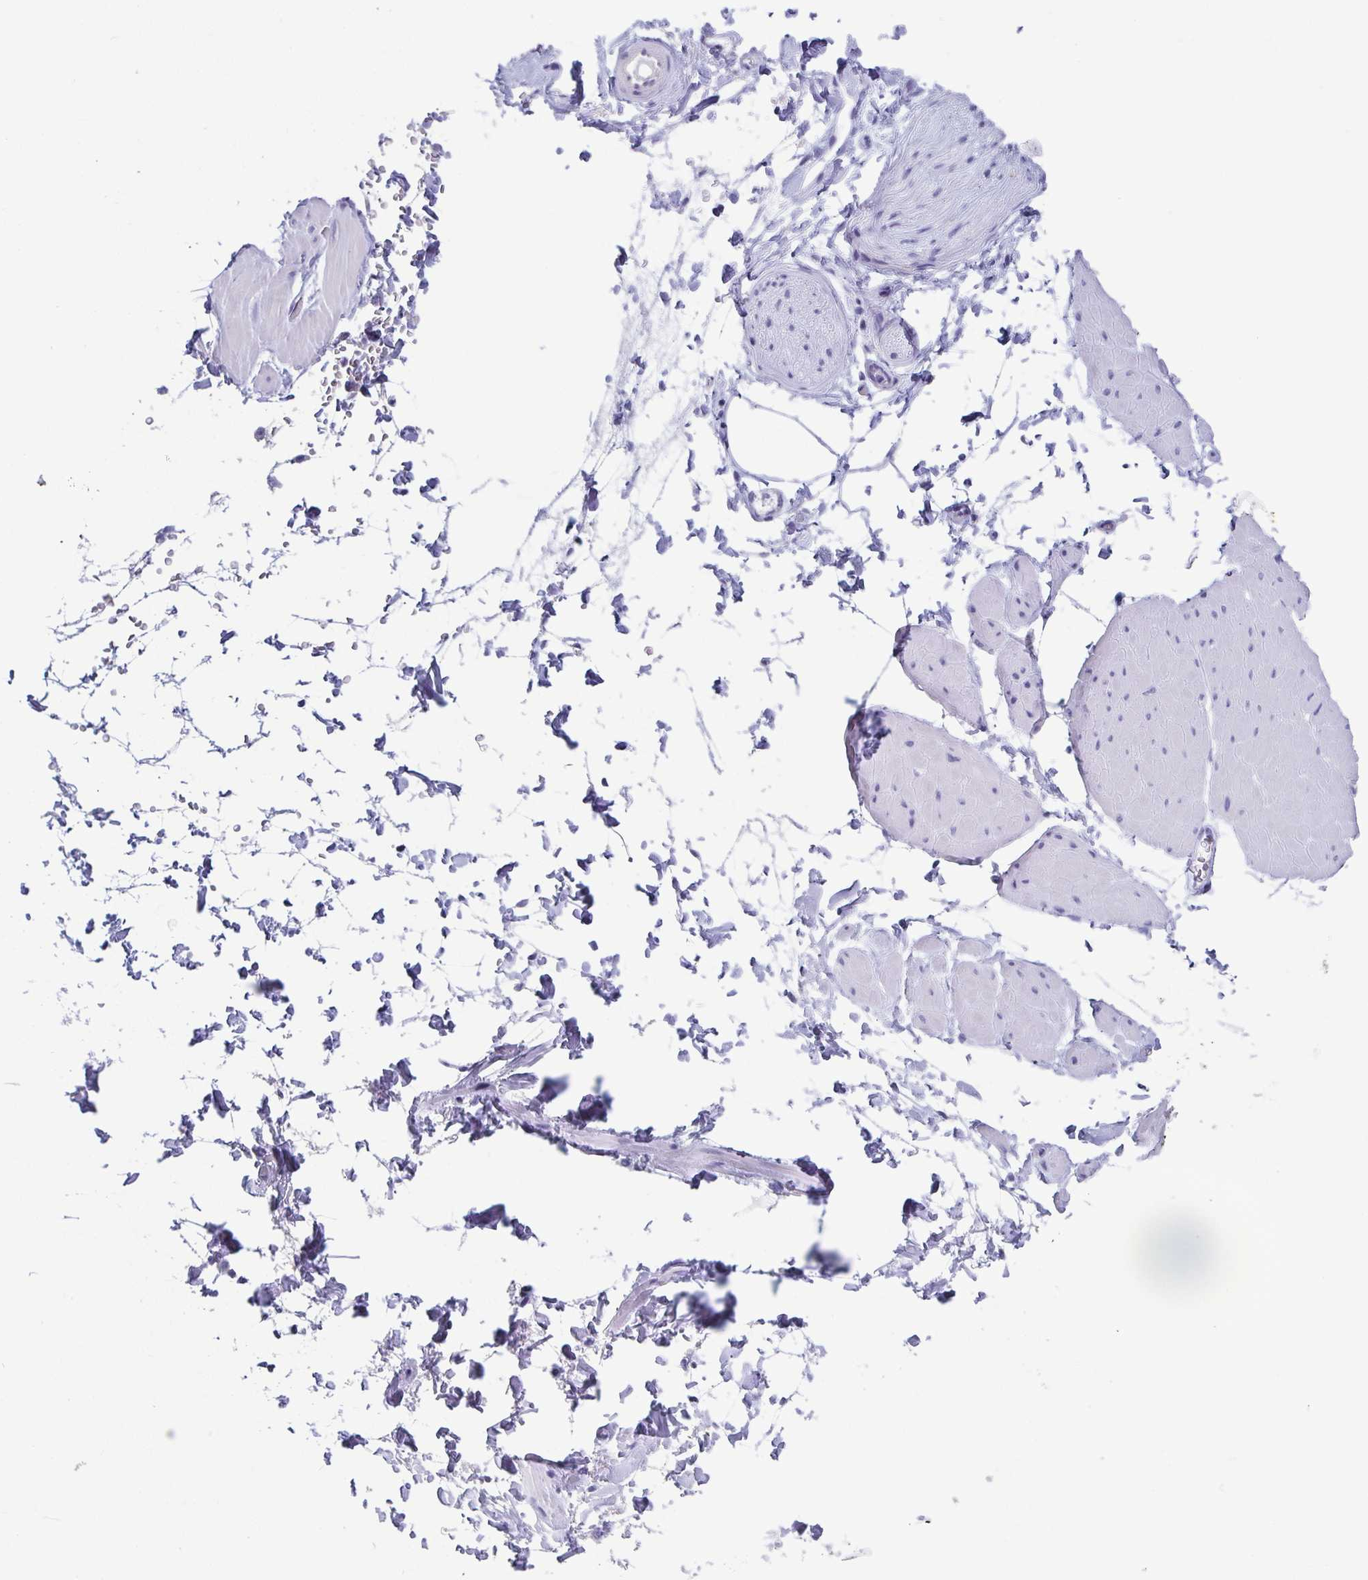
{"staining": {"intensity": "negative", "quantity": "none", "location": "none"}, "tissue": "adipose tissue", "cell_type": "Adipocytes", "image_type": "normal", "snomed": [{"axis": "morphology", "description": "Normal tissue, NOS"}, {"axis": "topography", "description": "Smooth muscle"}, {"axis": "topography", "description": "Peripheral nerve tissue"}], "caption": "Immunohistochemical staining of benign human adipose tissue reveals no significant positivity in adipocytes. (Brightfield microscopy of DAB immunohistochemistry at high magnification).", "gene": "SCGN", "patient": {"sex": "male", "age": 58}}